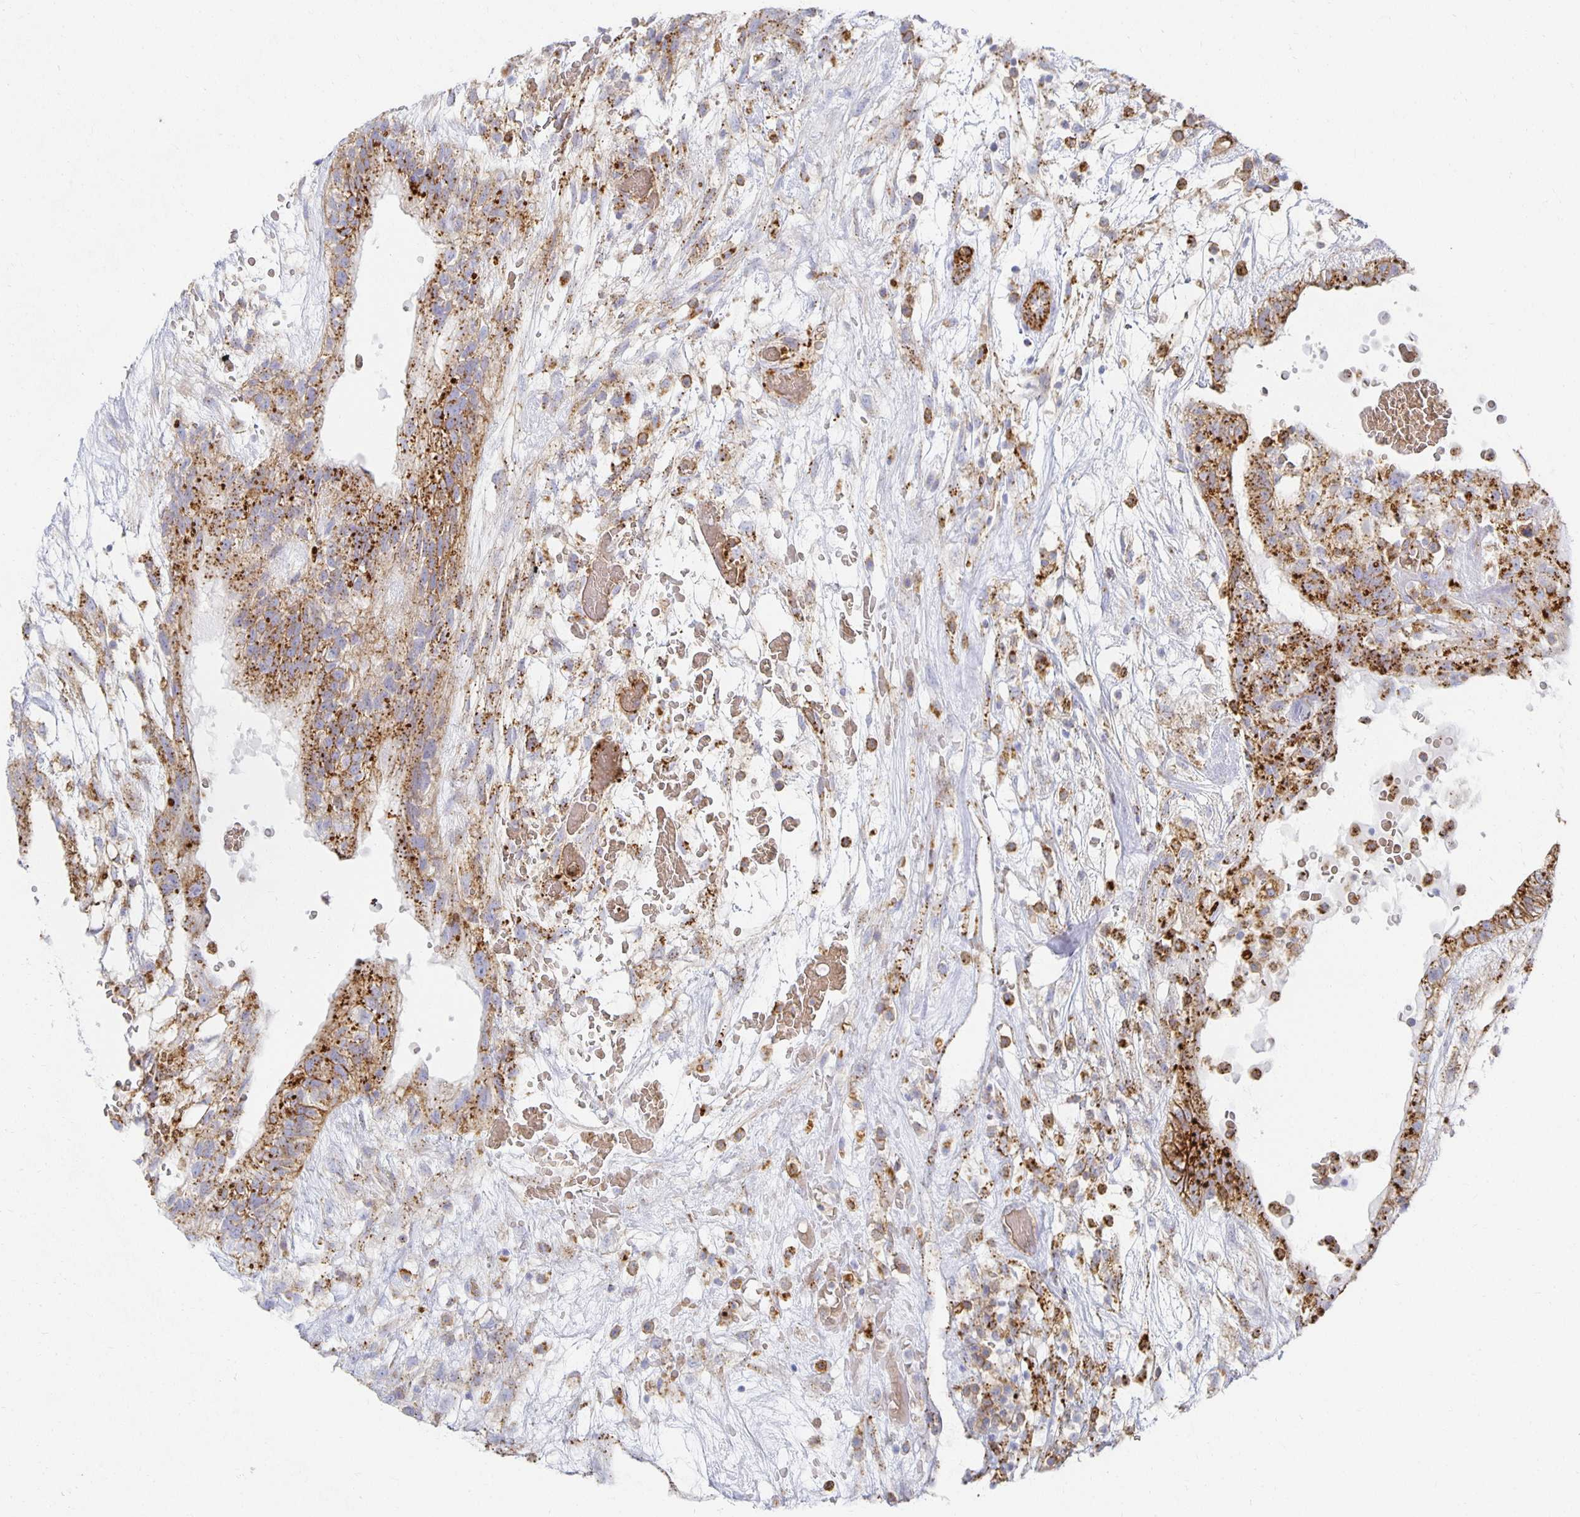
{"staining": {"intensity": "strong", "quantity": ">75%", "location": "cytoplasmic/membranous"}, "tissue": "testis cancer", "cell_type": "Tumor cells", "image_type": "cancer", "snomed": [{"axis": "morphology", "description": "Normal tissue, NOS"}, {"axis": "morphology", "description": "Carcinoma, Embryonal, NOS"}, {"axis": "topography", "description": "Testis"}], "caption": "Testis embryonal carcinoma stained with a brown dye reveals strong cytoplasmic/membranous positive staining in approximately >75% of tumor cells.", "gene": "TAAR1", "patient": {"sex": "male", "age": 32}}